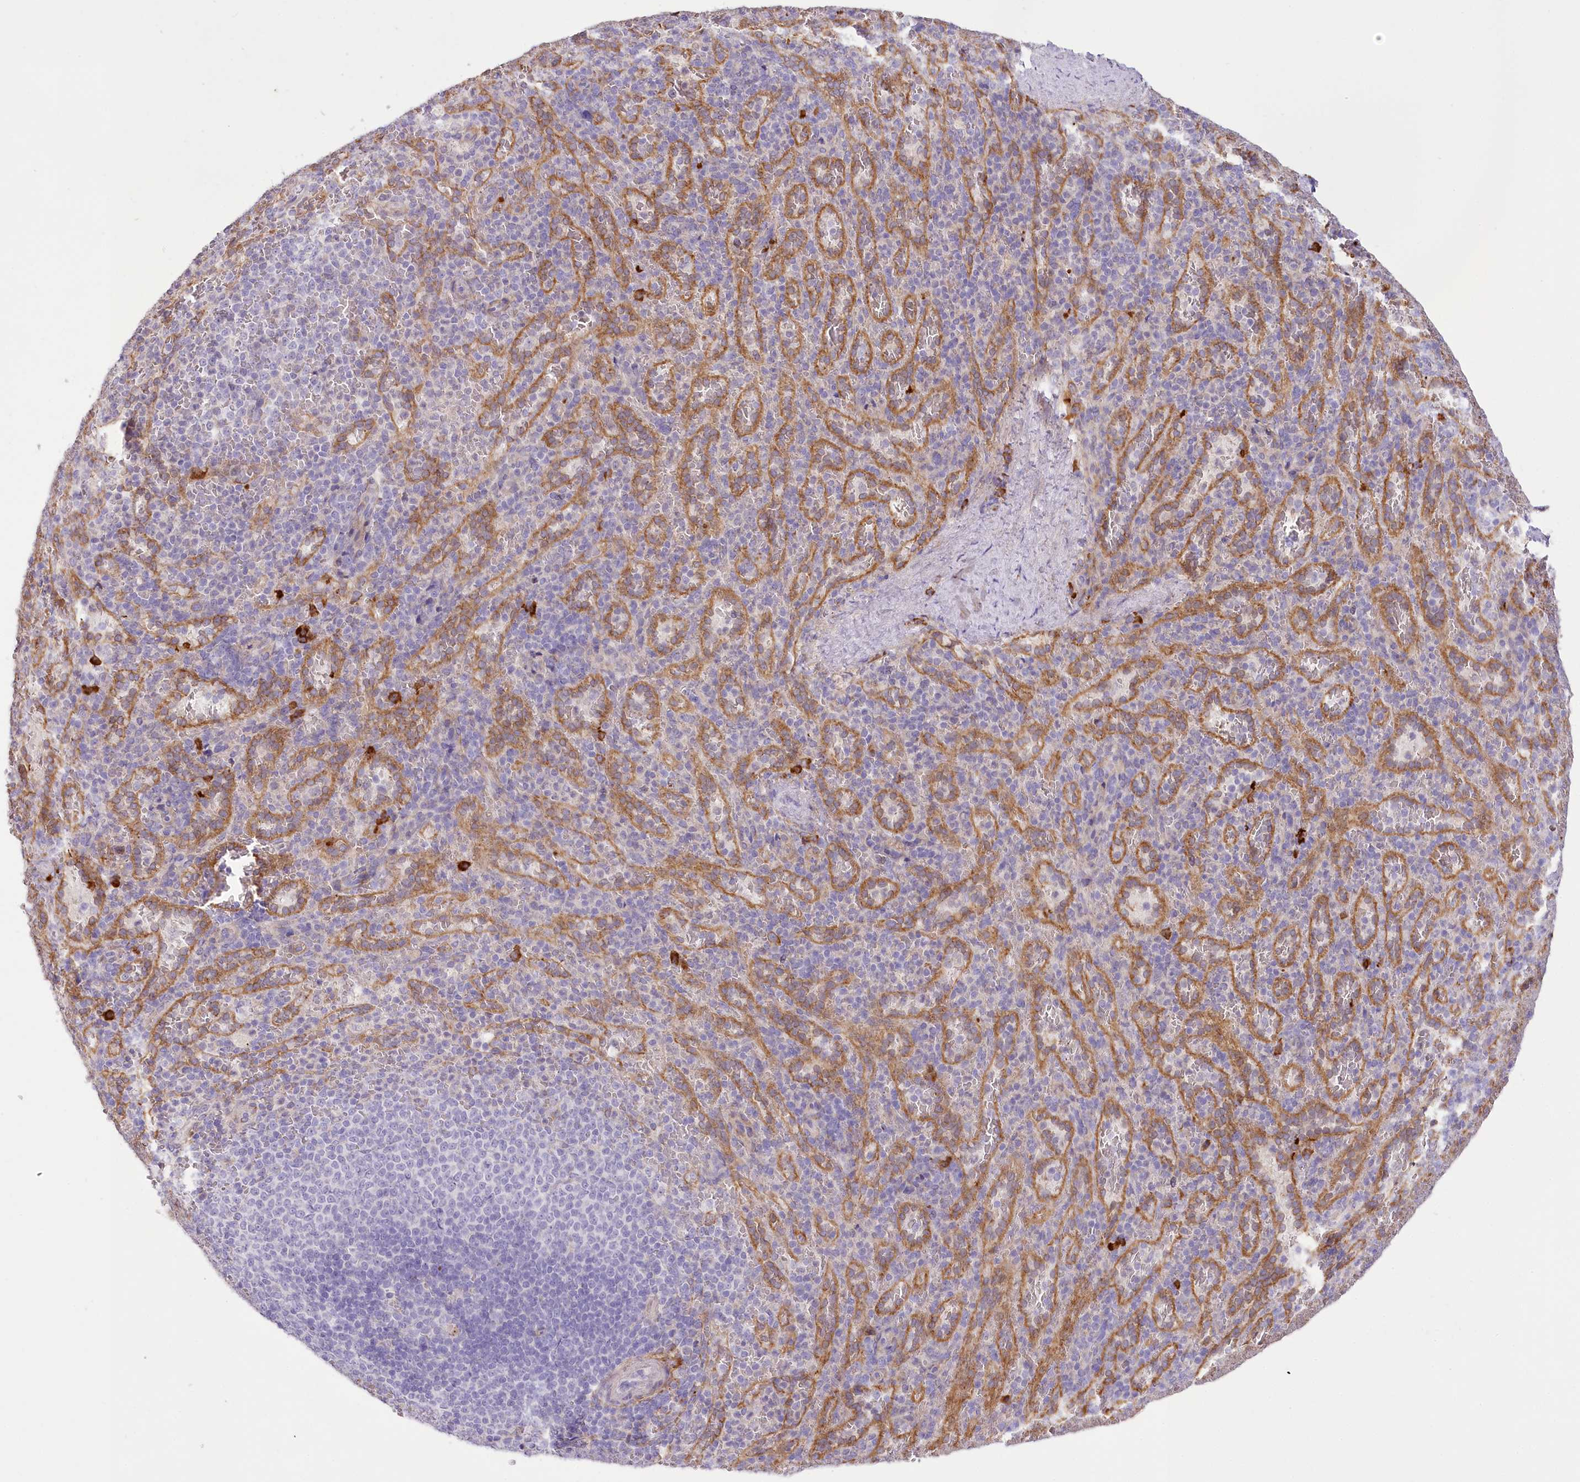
{"staining": {"intensity": "negative", "quantity": "none", "location": "none"}, "tissue": "spleen", "cell_type": "Cells in red pulp", "image_type": "normal", "snomed": [{"axis": "morphology", "description": "Normal tissue, NOS"}, {"axis": "topography", "description": "Spleen"}], "caption": "This is an immunohistochemistry micrograph of unremarkable spleen. There is no expression in cells in red pulp.", "gene": "NCKAP5", "patient": {"sex": "female", "age": 21}}